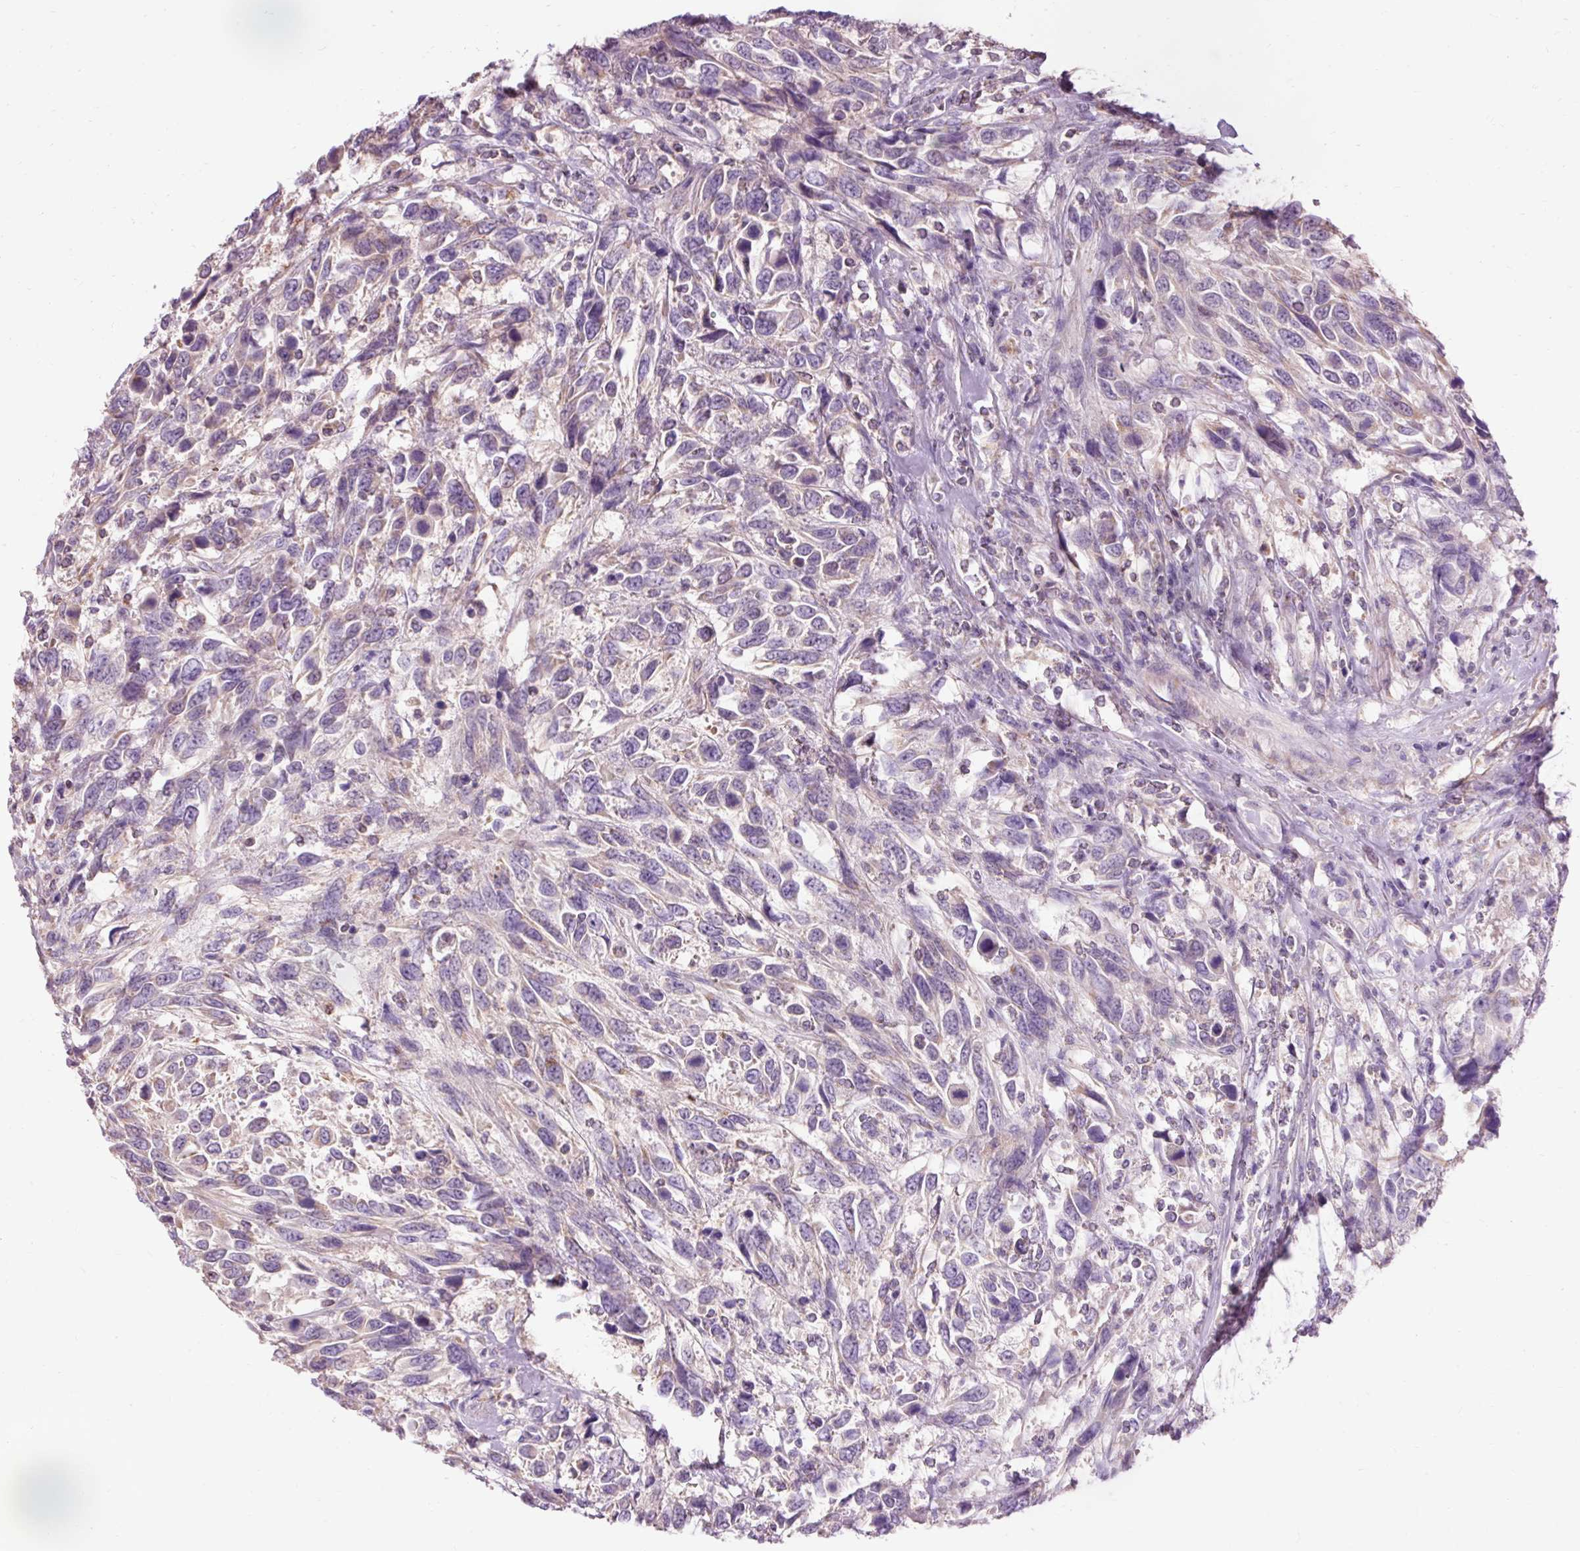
{"staining": {"intensity": "moderate", "quantity": "<25%", "location": "cytoplasmic/membranous"}, "tissue": "urothelial cancer", "cell_type": "Tumor cells", "image_type": "cancer", "snomed": [{"axis": "morphology", "description": "Urothelial carcinoma, High grade"}, {"axis": "topography", "description": "Urinary bladder"}], "caption": "Protein expression analysis of urothelial cancer displays moderate cytoplasmic/membranous staining in about <25% of tumor cells.", "gene": "PRDX5", "patient": {"sex": "female", "age": 70}}